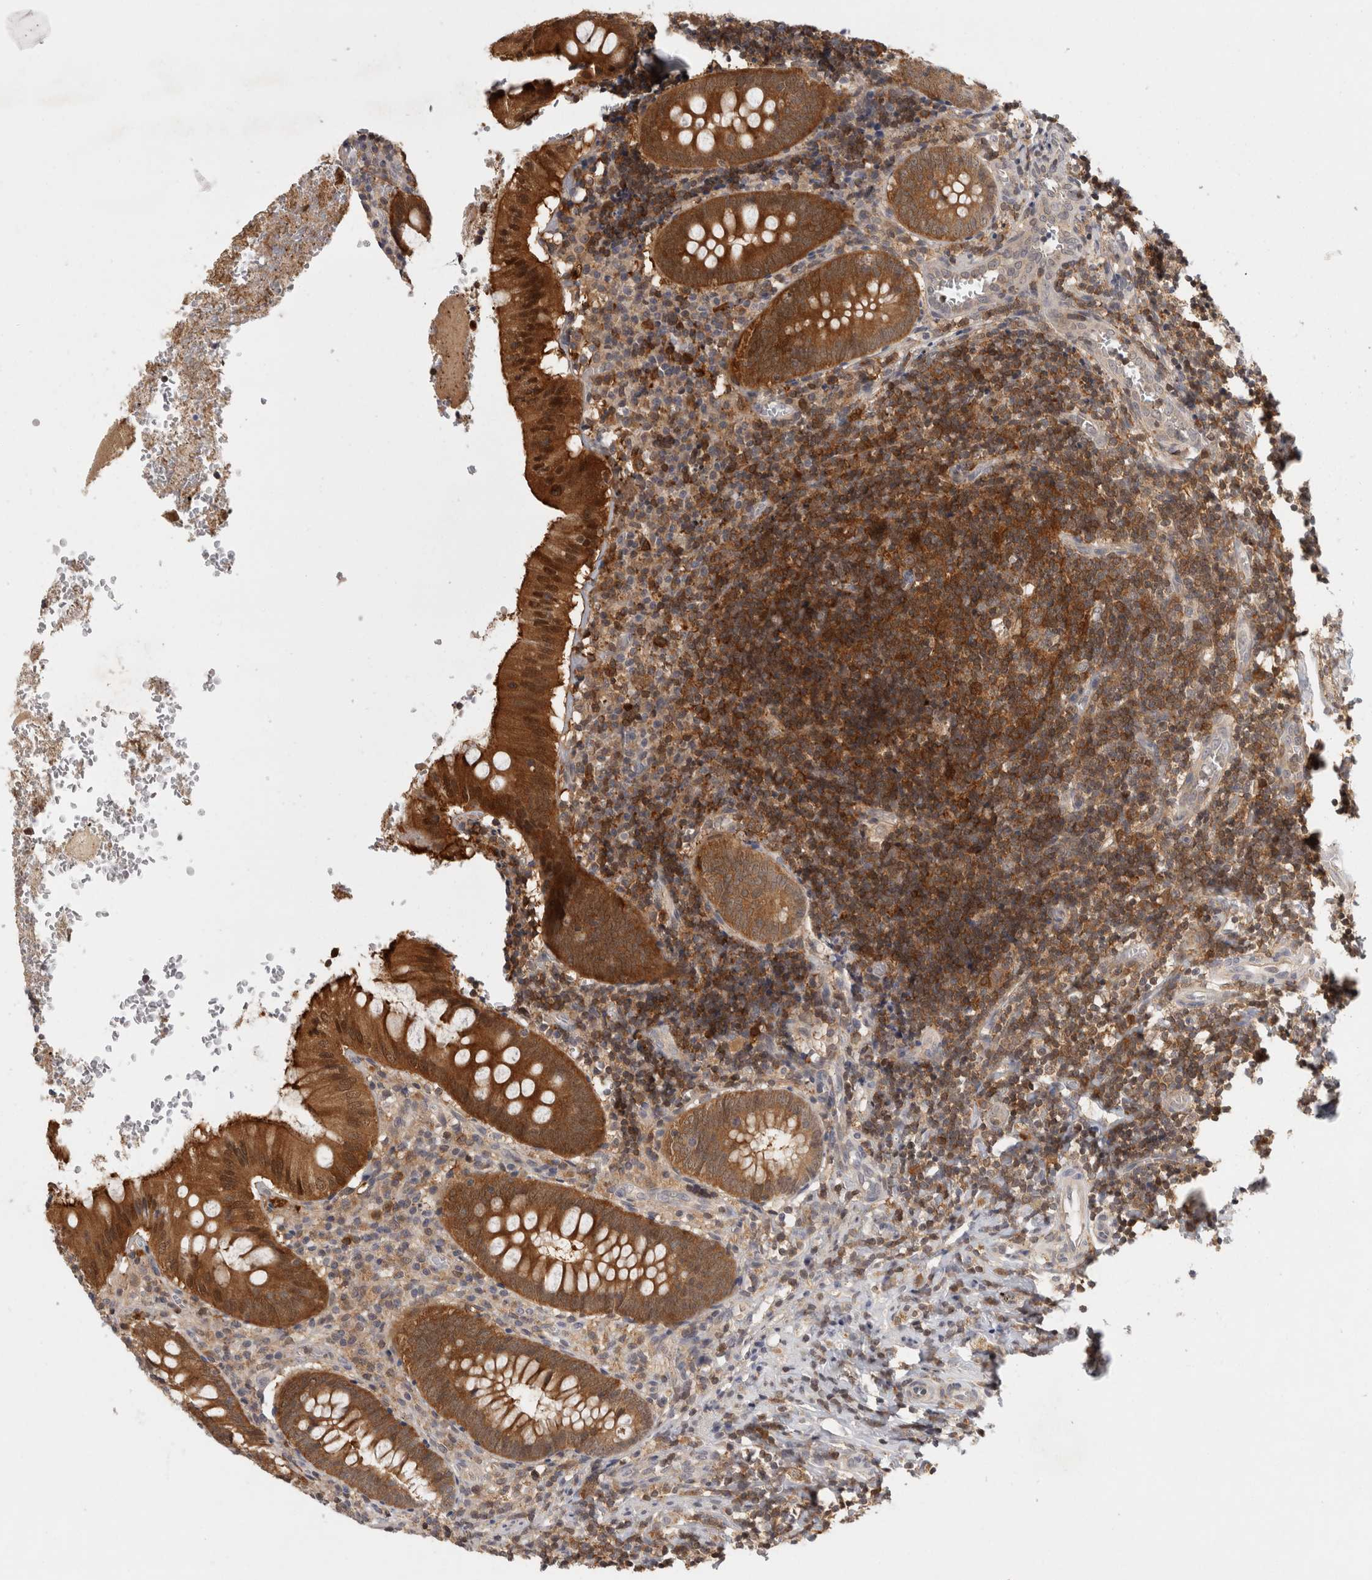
{"staining": {"intensity": "strong", "quantity": ">75%", "location": "cytoplasmic/membranous,nuclear"}, "tissue": "appendix", "cell_type": "Glandular cells", "image_type": "normal", "snomed": [{"axis": "morphology", "description": "Normal tissue, NOS"}, {"axis": "topography", "description": "Appendix"}], "caption": "A high-resolution histopathology image shows IHC staining of unremarkable appendix, which exhibits strong cytoplasmic/membranous,nuclear expression in approximately >75% of glandular cells. (DAB = brown stain, brightfield microscopy at high magnification).", "gene": "ACAT2", "patient": {"sex": "male", "age": 8}}